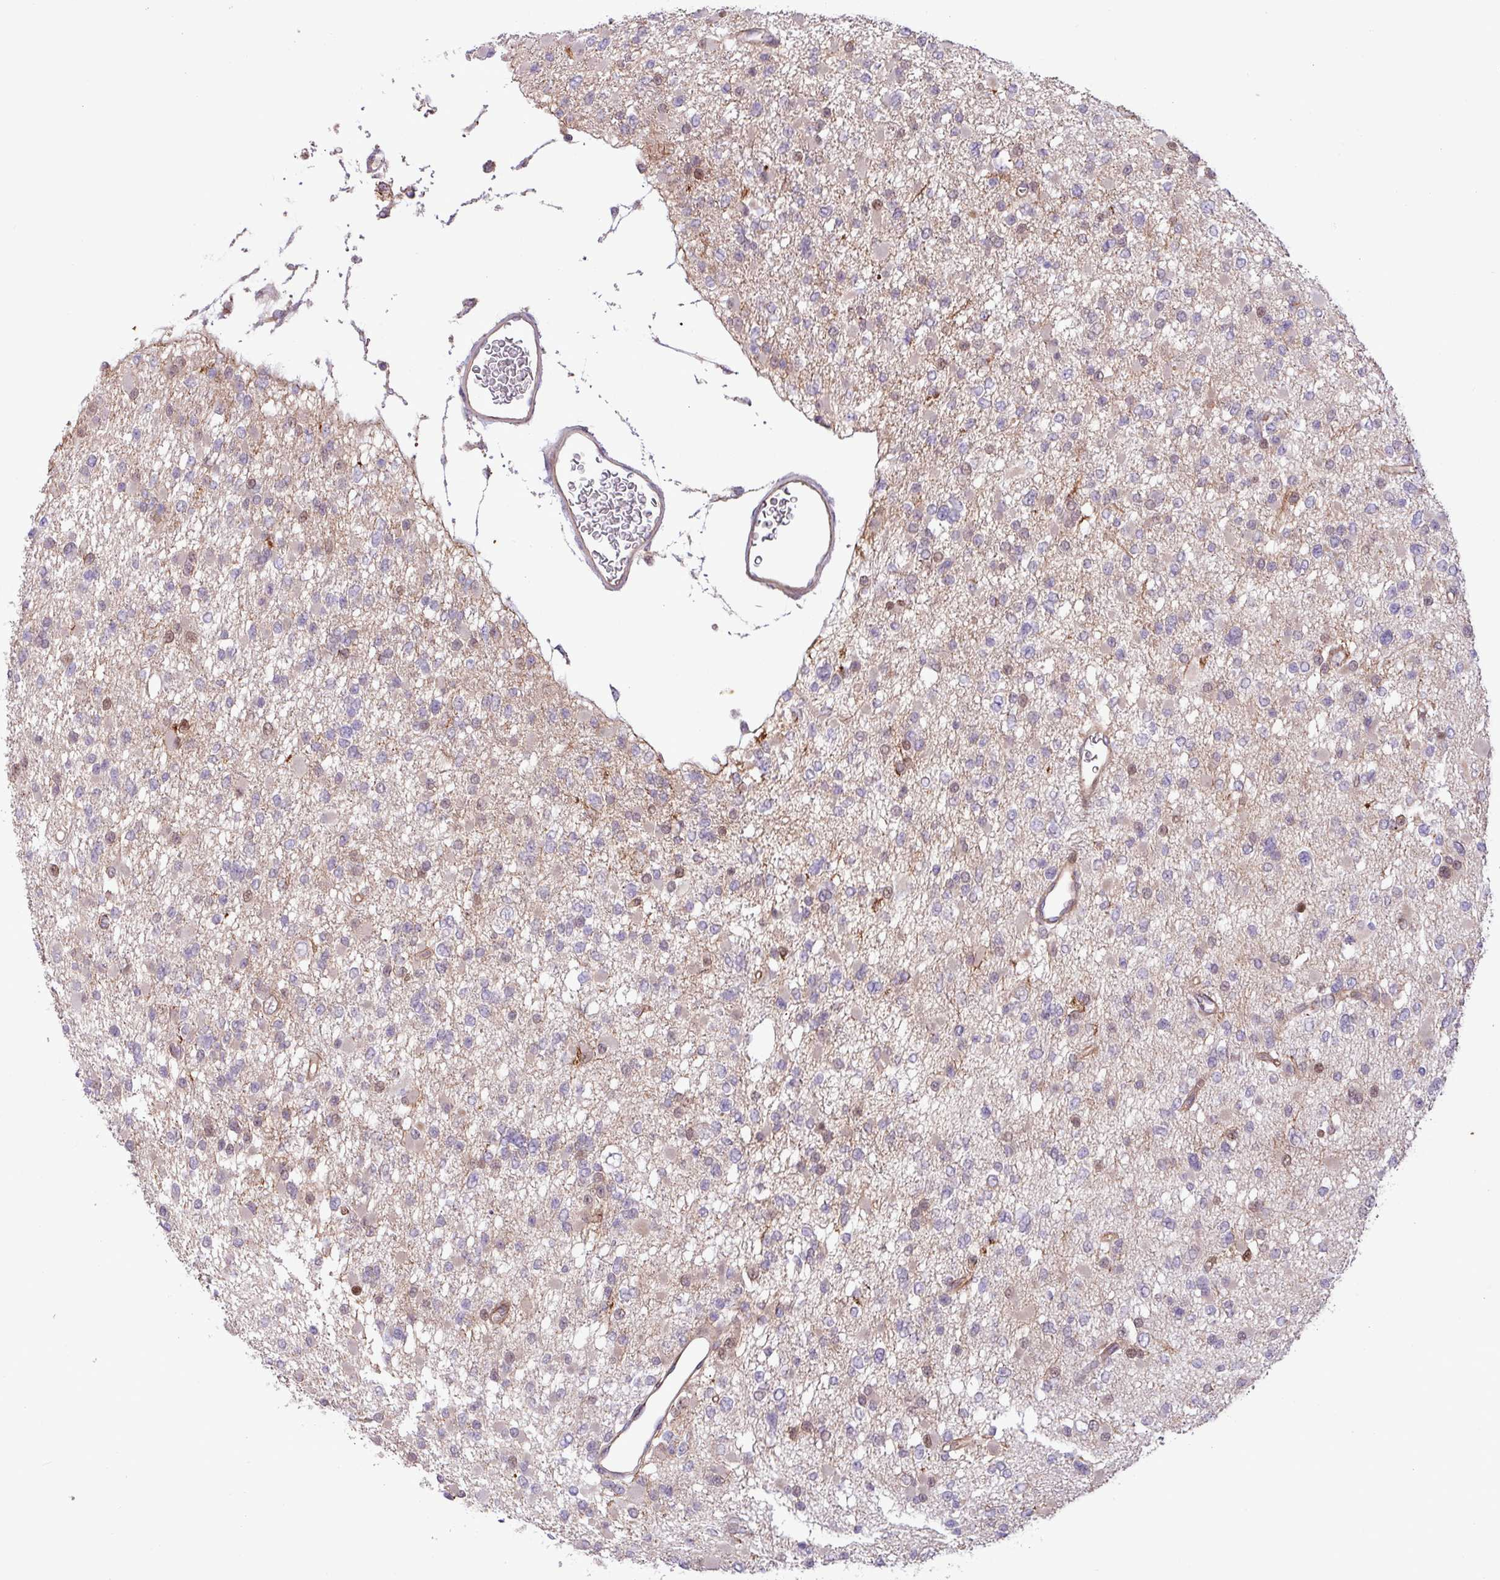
{"staining": {"intensity": "negative", "quantity": "none", "location": "none"}, "tissue": "glioma", "cell_type": "Tumor cells", "image_type": "cancer", "snomed": [{"axis": "morphology", "description": "Glioma, malignant, Low grade"}, {"axis": "topography", "description": "Brain"}], "caption": "The image shows no significant positivity in tumor cells of glioma.", "gene": "CNTRL", "patient": {"sex": "female", "age": 22}}